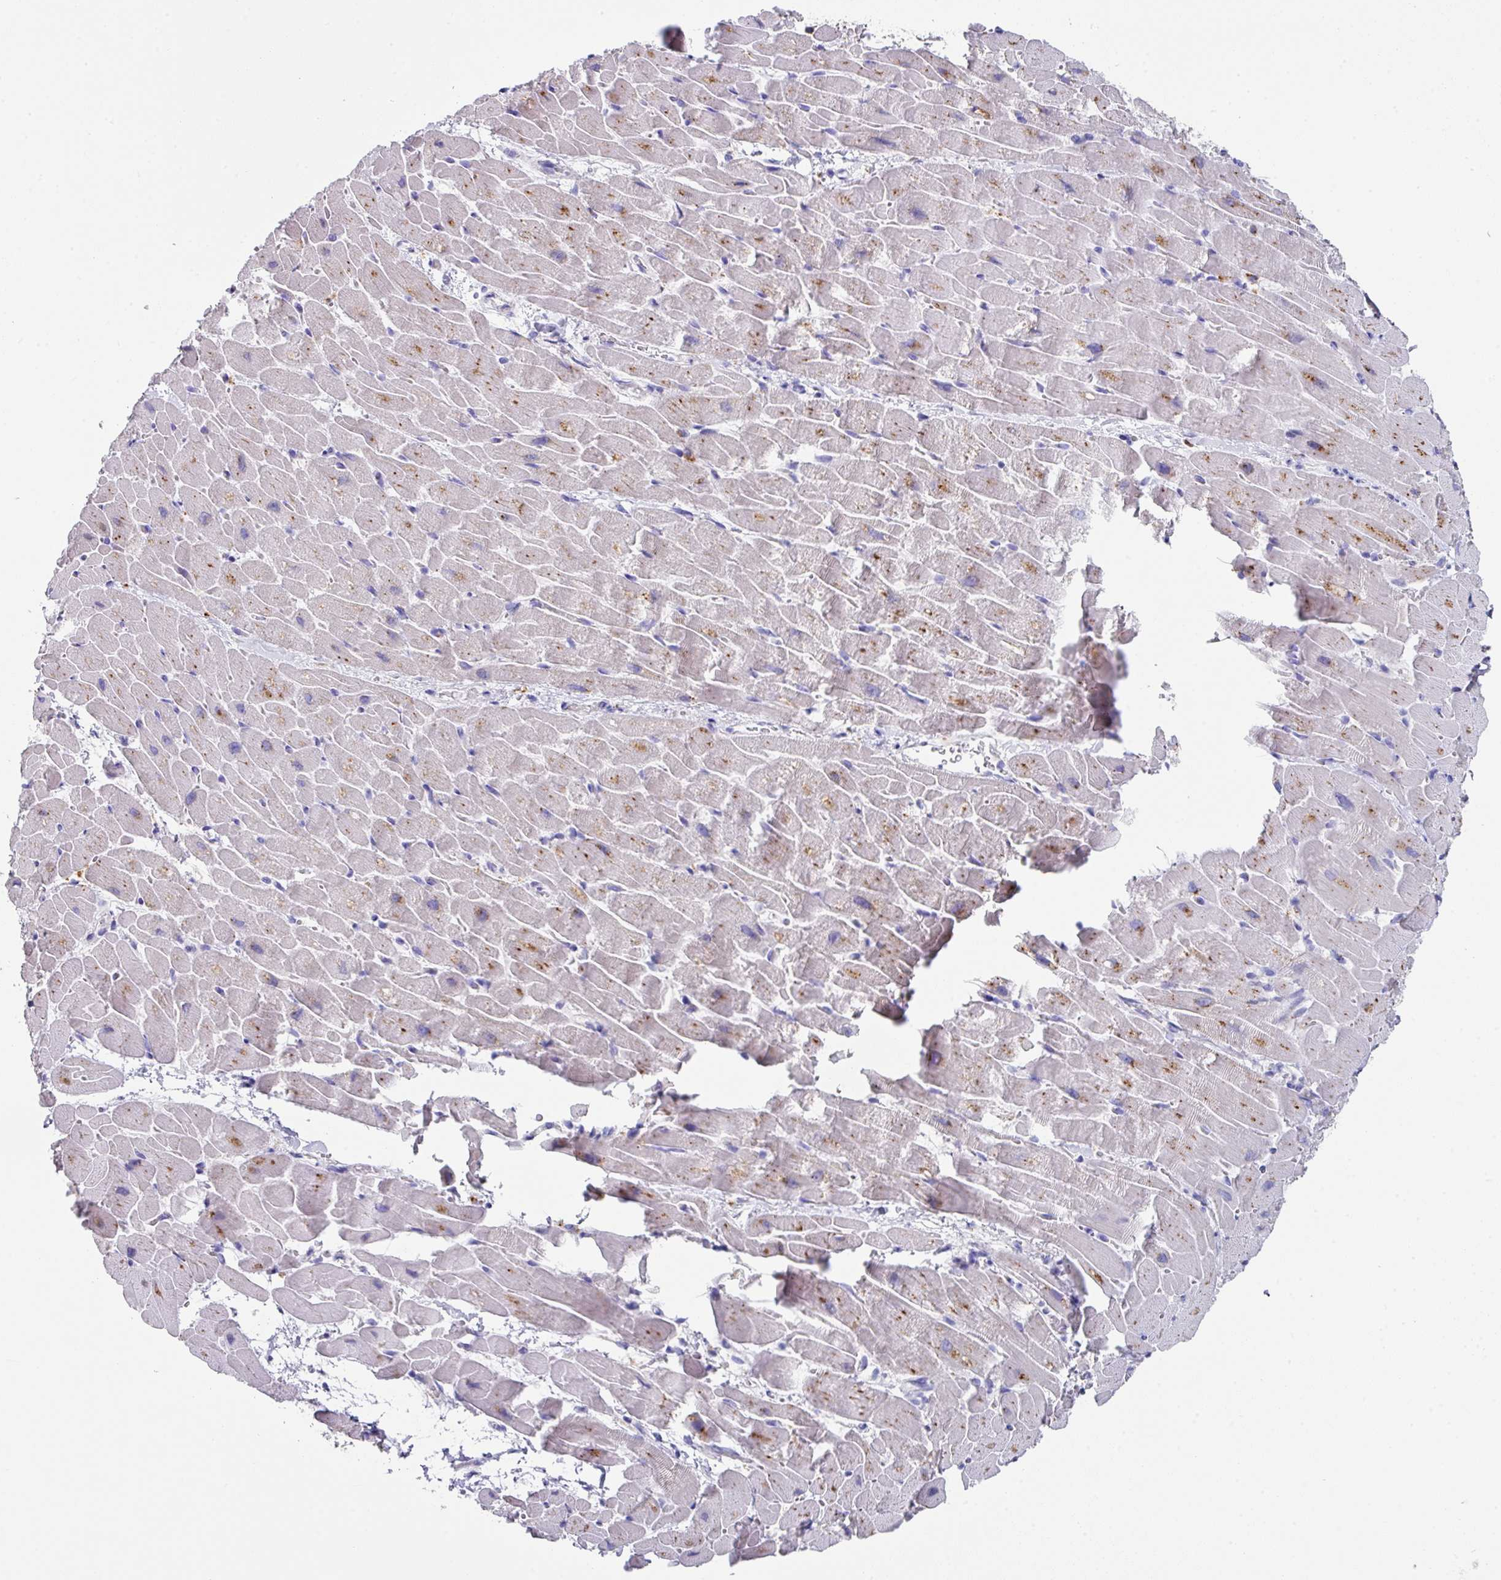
{"staining": {"intensity": "moderate", "quantity": "25%-75%", "location": "cytoplasmic/membranous"}, "tissue": "heart muscle", "cell_type": "Cardiomyocytes", "image_type": "normal", "snomed": [{"axis": "morphology", "description": "Normal tissue, NOS"}, {"axis": "topography", "description": "Heart"}], "caption": "Protein analysis of unremarkable heart muscle exhibits moderate cytoplasmic/membranous staining in about 25%-75% of cardiomyocytes. (DAB IHC, brown staining for protein, blue staining for nuclei).", "gene": "CPVL", "patient": {"sex": "male", "age": 37}}